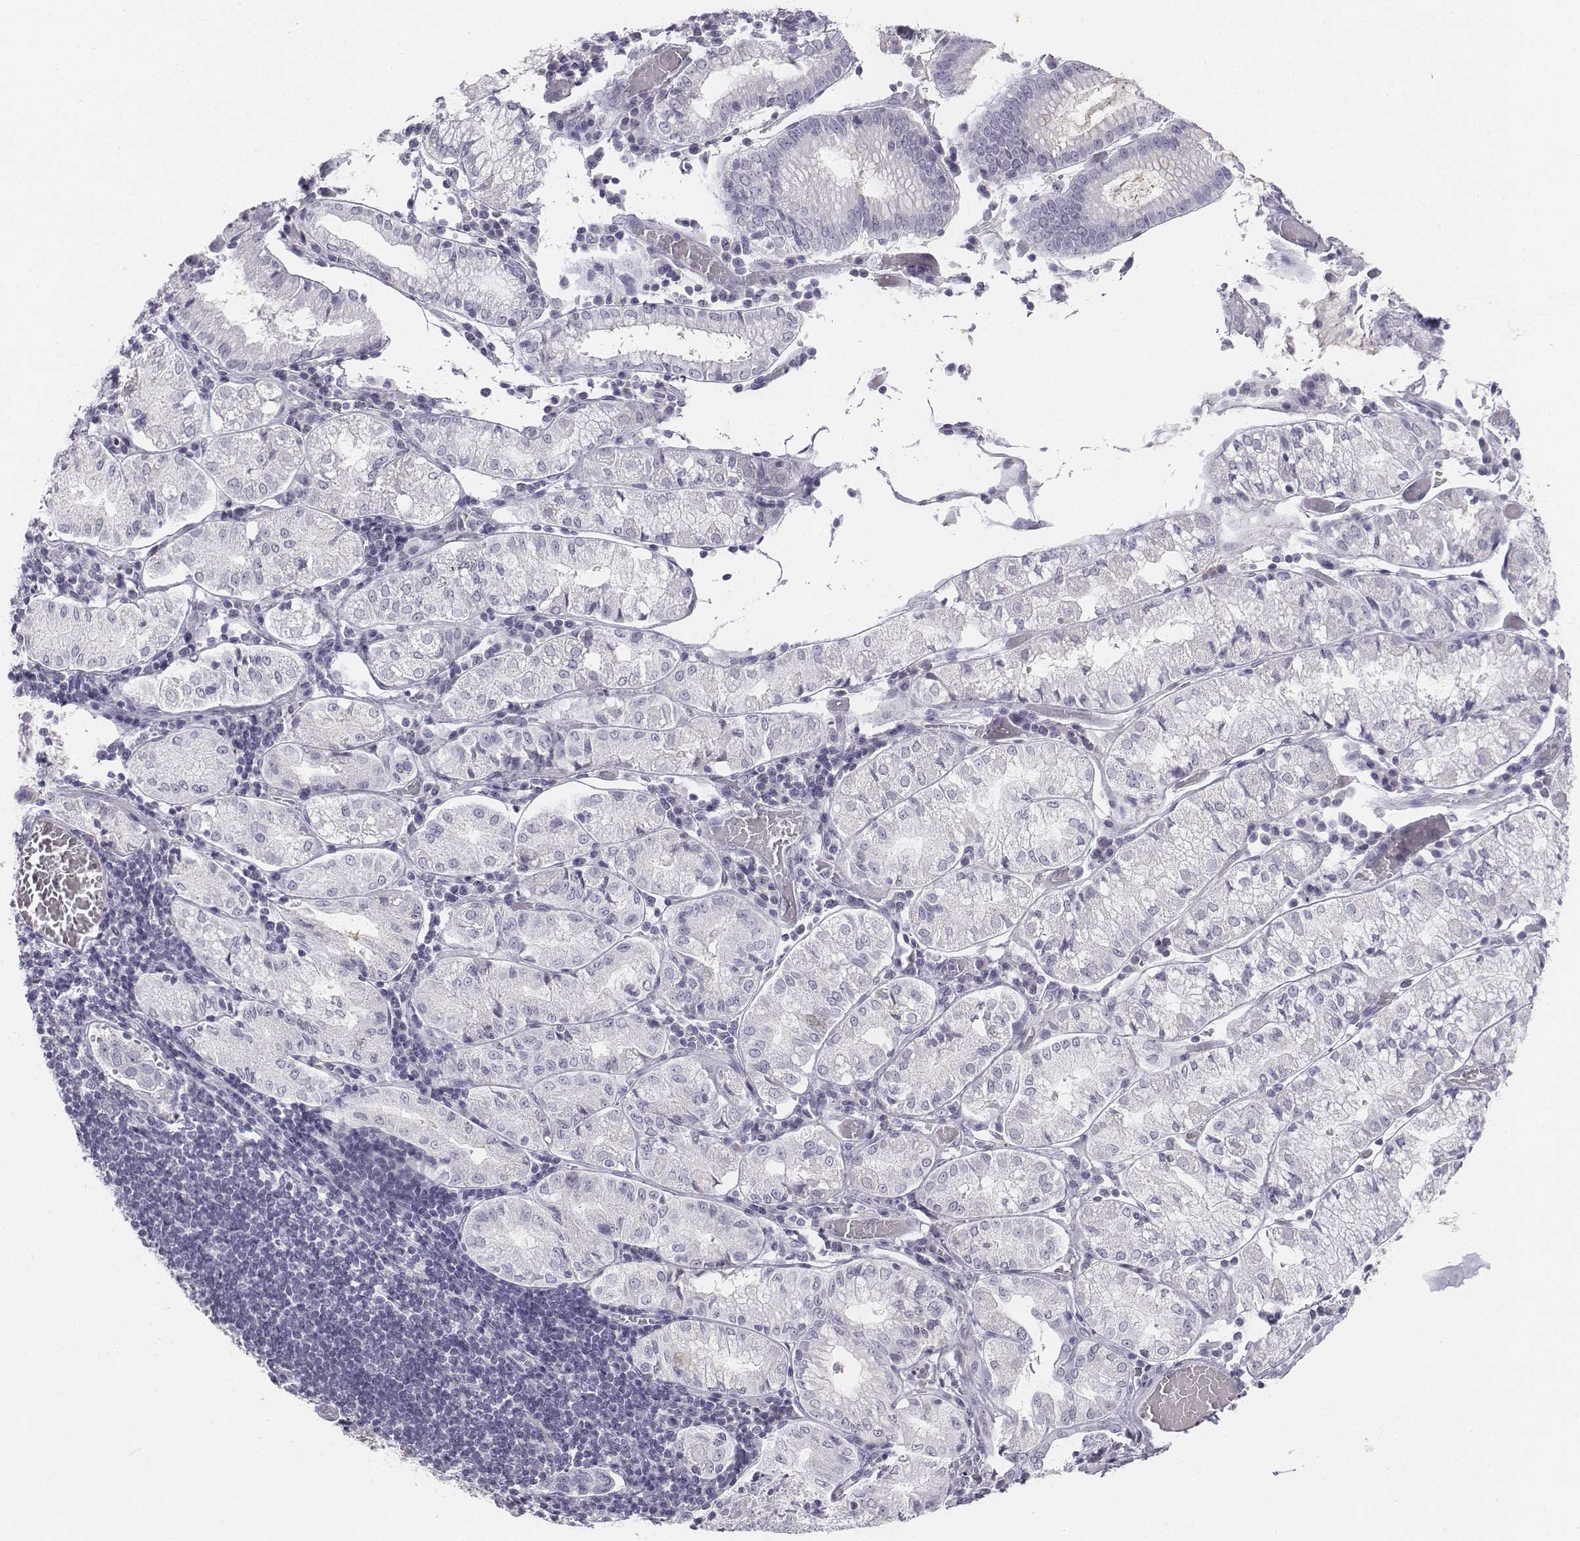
{"staining": {"intensity": "negative", "quantity": "none", "location": "none"}, "tissue": "stomach cancer", "cell_type": "Tumor cells", "image_type": "cancer", "snomed": [{"axis": "morphology", "description": "Adenocarcinoma, NOS"}, {"axis": "topography", "description": "Stomach"}], "caption": "The histopathology image demonstrates no staining of tumor cells in stomach adenocarcinoma.", "gene": "TH", "patient": {"sex": "male", "age": 93}}